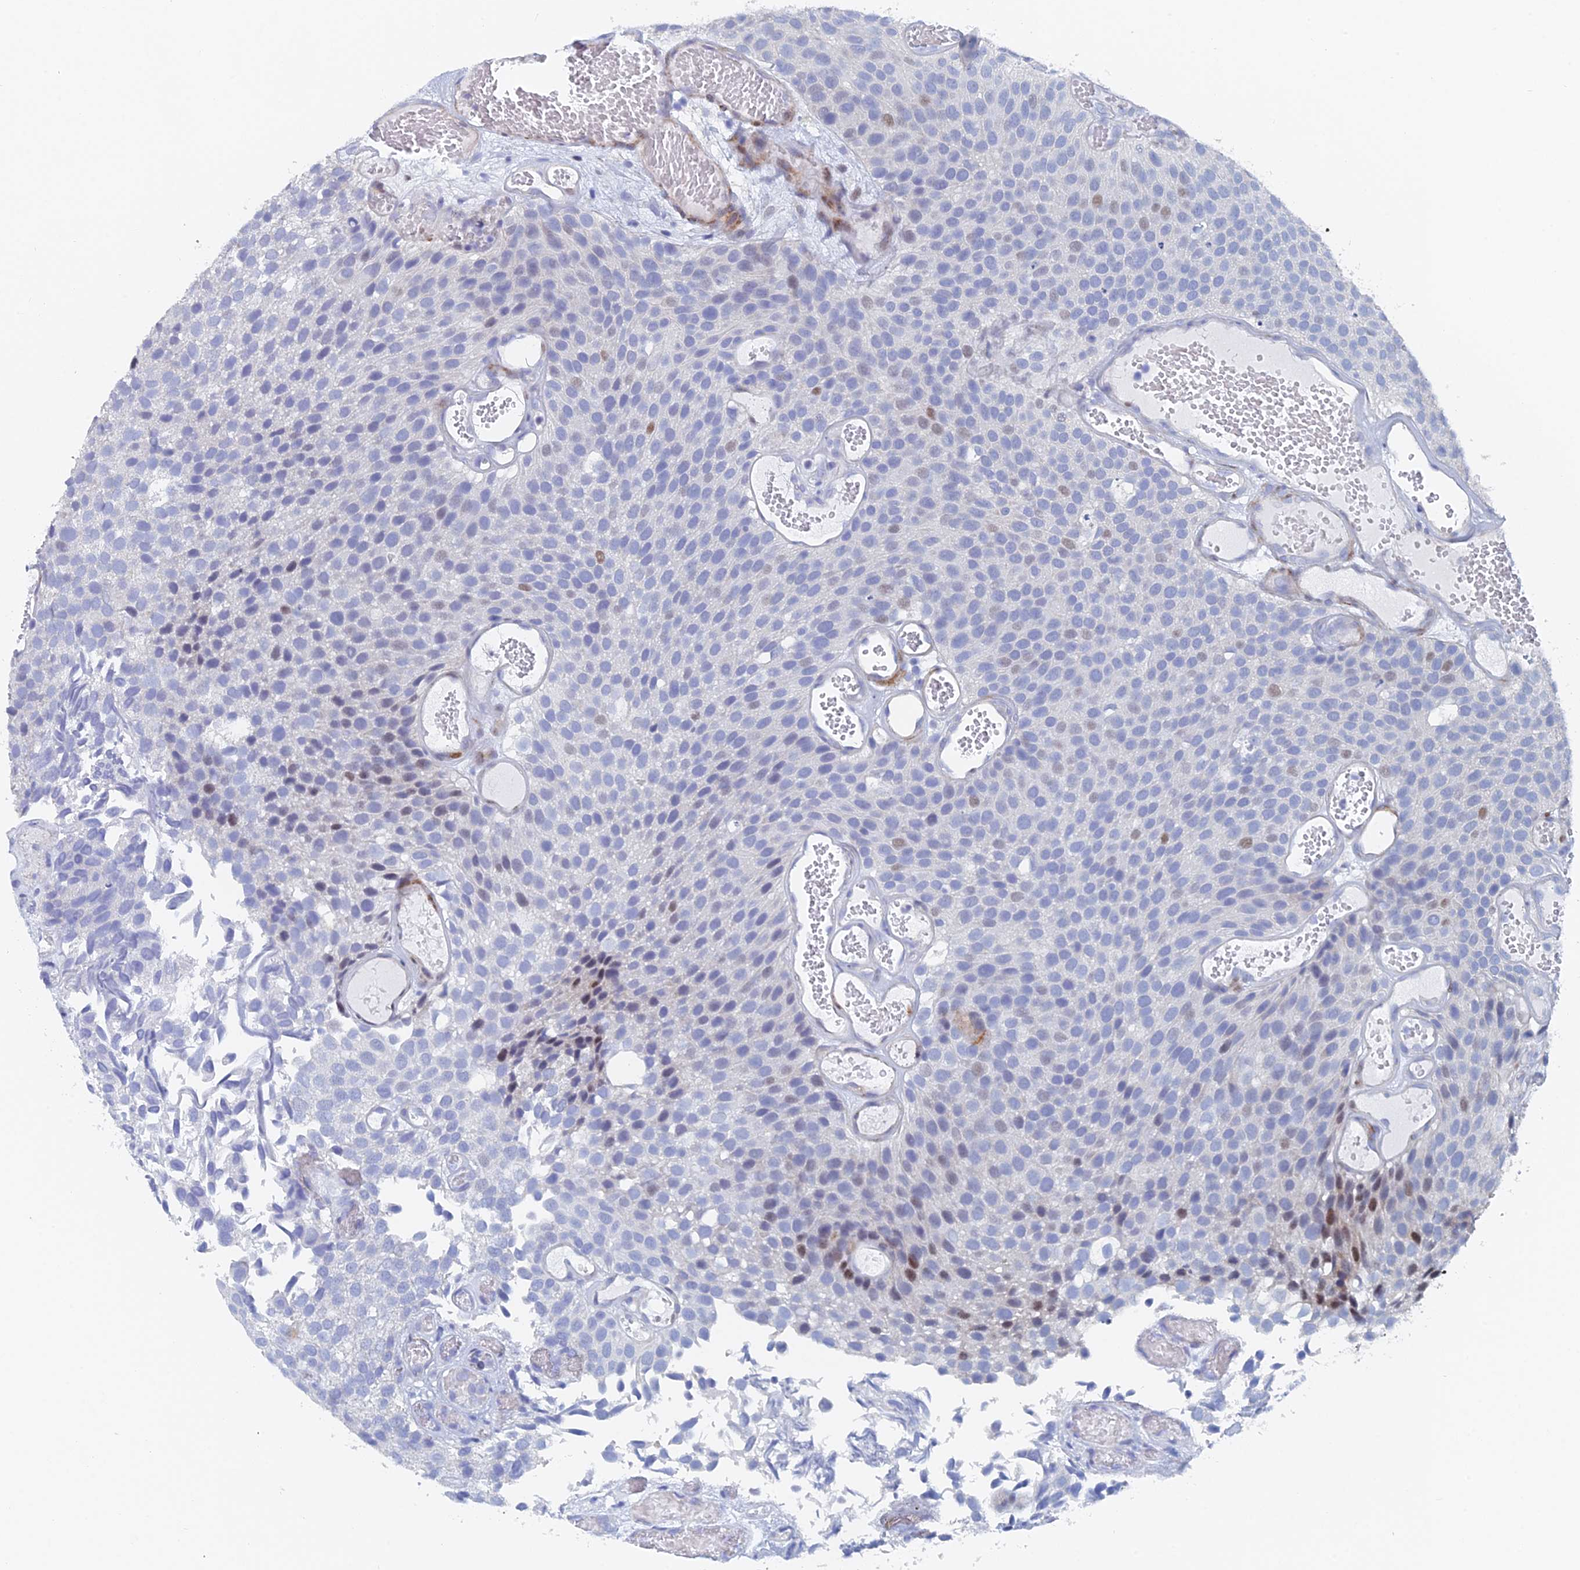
{"staining": {"intensity": "weak", "quantity": "<25%", "location": "nuclear"}, "tissue": "urothelial cancer", "cell_type": "Tumor cells", "image_type": "cancer", "snomed": [{"axis": "morphology", "description": "Urothelial carcinoma, Low grade"}, {"axis": "topography", "description": "Urinary bladder"}], "caption": "The image shows no staining of tumor cells in urothelial carcinoma (low-grade).", "gene": "DRGX", "patient": {"sex": "male", "age": 89}}